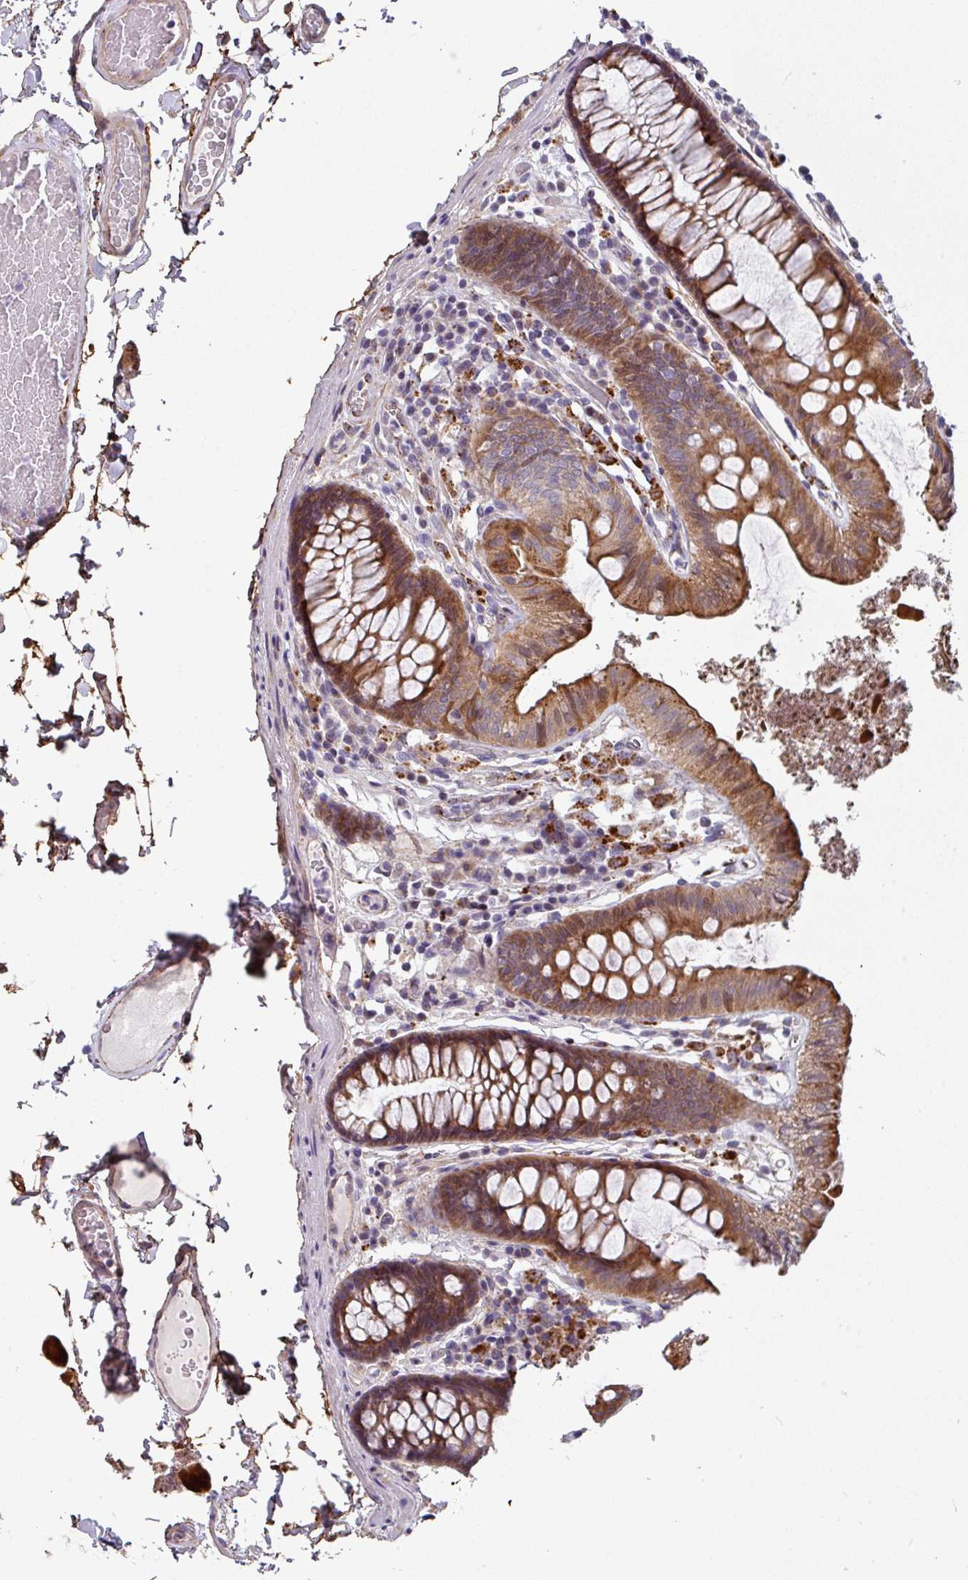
{"staining": {"intensity": "moderate", "quantity": ">75%", "location": "cytoplasmic/membranous"}, "tissue": "colon", "cell_type": "Endothelial cells", "image_type": "normal", "snomed": [{"axis": "morphology", "description": "Normal tissue, NOS"}, {"axis": "topography", "description": "Colon"}], "caption": "Immunohistochemistry (IHC) of normal colon demonstrates medium levels of moderate cytoplasmic/membranous expression in approximately >75% of endothelial cells. The staining was performed using DAB (3,3'-diaminobenzidine), with brown indicating positive protein expression. Nuclei are stained blue with hematoxylin.", "gene": "C2orf16", "patient": {"sex": "male", "age": 84}}